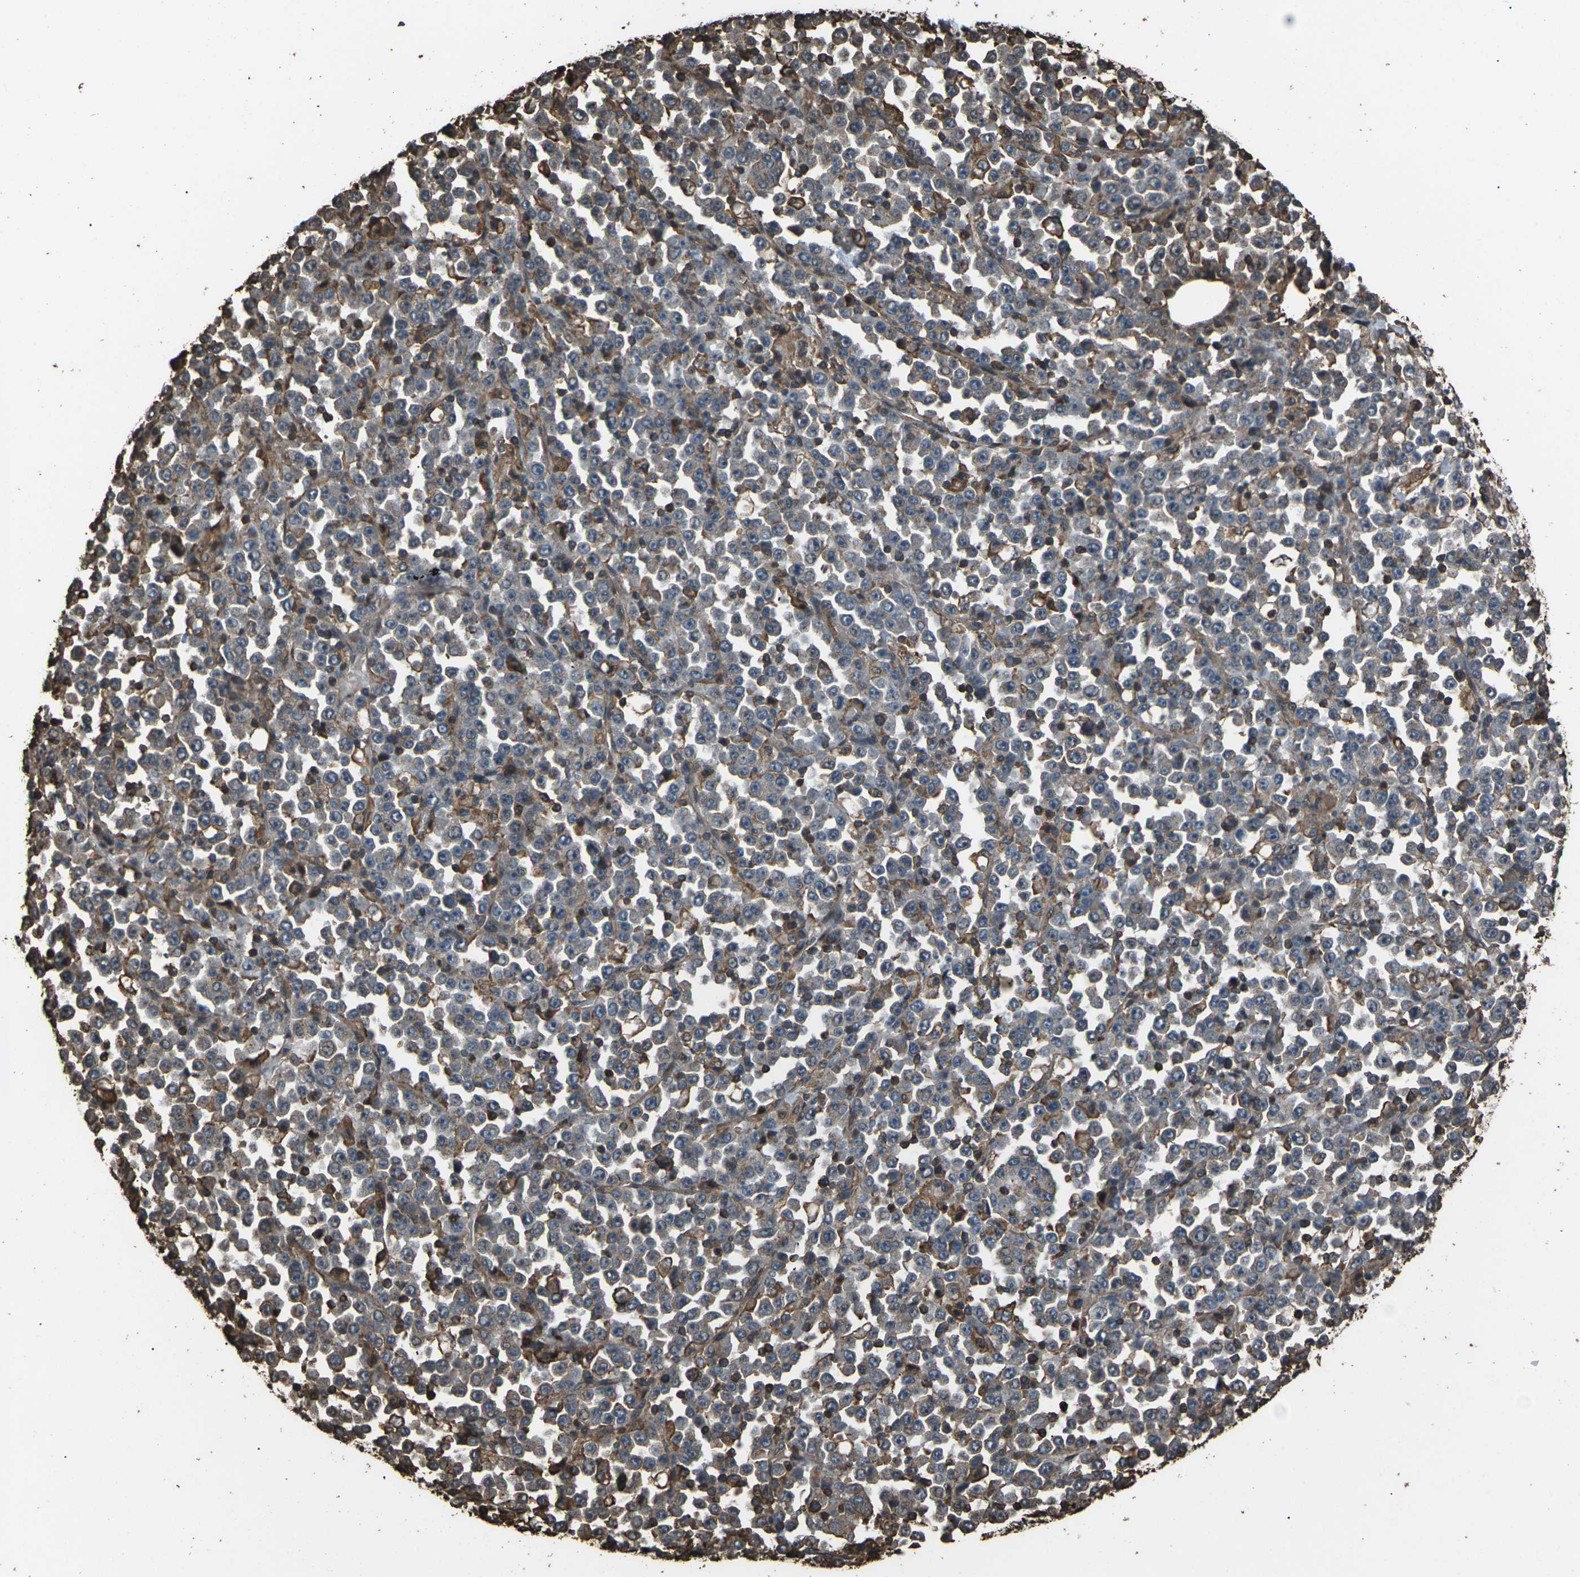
{"staining": {"intensity": "weak", "quantity": "25%-75%", "location": "cytoplasmic/membranous"}, "tissue": "stomach cancer", "cell_type": "Tumor cells", "image_type": "cancer", "snomed": [{"axis": "morphology", "description": "Normal tissue, NOS"}, {"axis": "morphology", "description": "Adenocarcinoma, NOS"}, {"axis": "topography", "description": "Stomach, upper"}, {"axis": "topography", "description": "Stomach"}], "caption": "Stomach cancer (adenocarcinoma) tissue reveals weak cytoplasmic/membranous expression in about 25%-75% of tumor cells, visualized by immunohistochemistry.", "gene": "DHPS", "patient": {"sex": "male", "age": 59}}